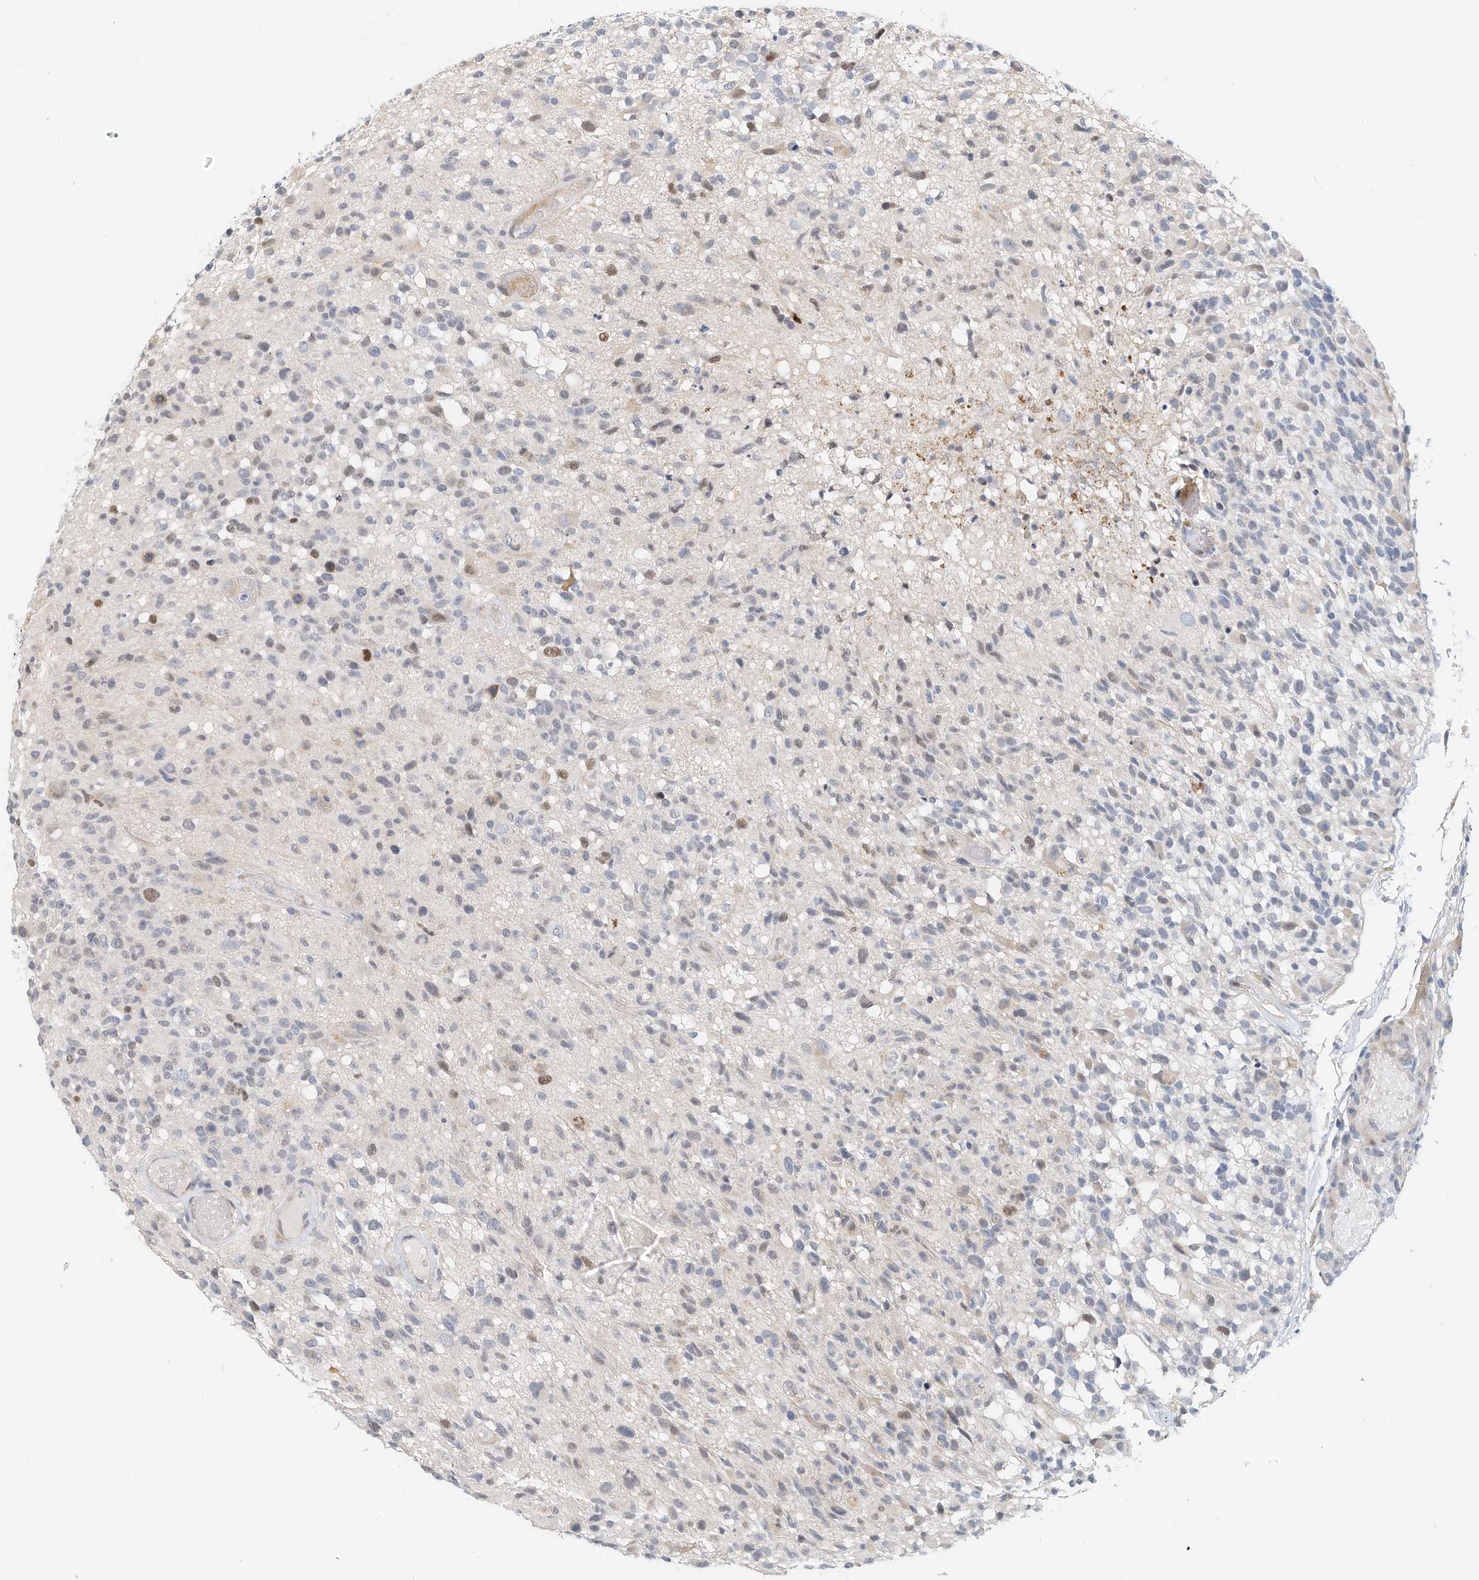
{"staining": {"intensity": "negative", "quantity": "none", "location": "none"}, "tissue": "glioma", "cell_type": "Tumor cells", "image_type": "cancer", "snomed": [{"axis": "morphology", "description": "Glioma, malignant, High grade"}, {"axis": "morphology", "description": "Glioblastoma, NOS"}, {"axis": "topography", "description": "Brain"}], "caption": "Glioma was stained to show a protein in brown. There is no significant positivity in tumor cells.", "gene": "ARHGAP28", "patient": {"sex": "male", "age": 60}}